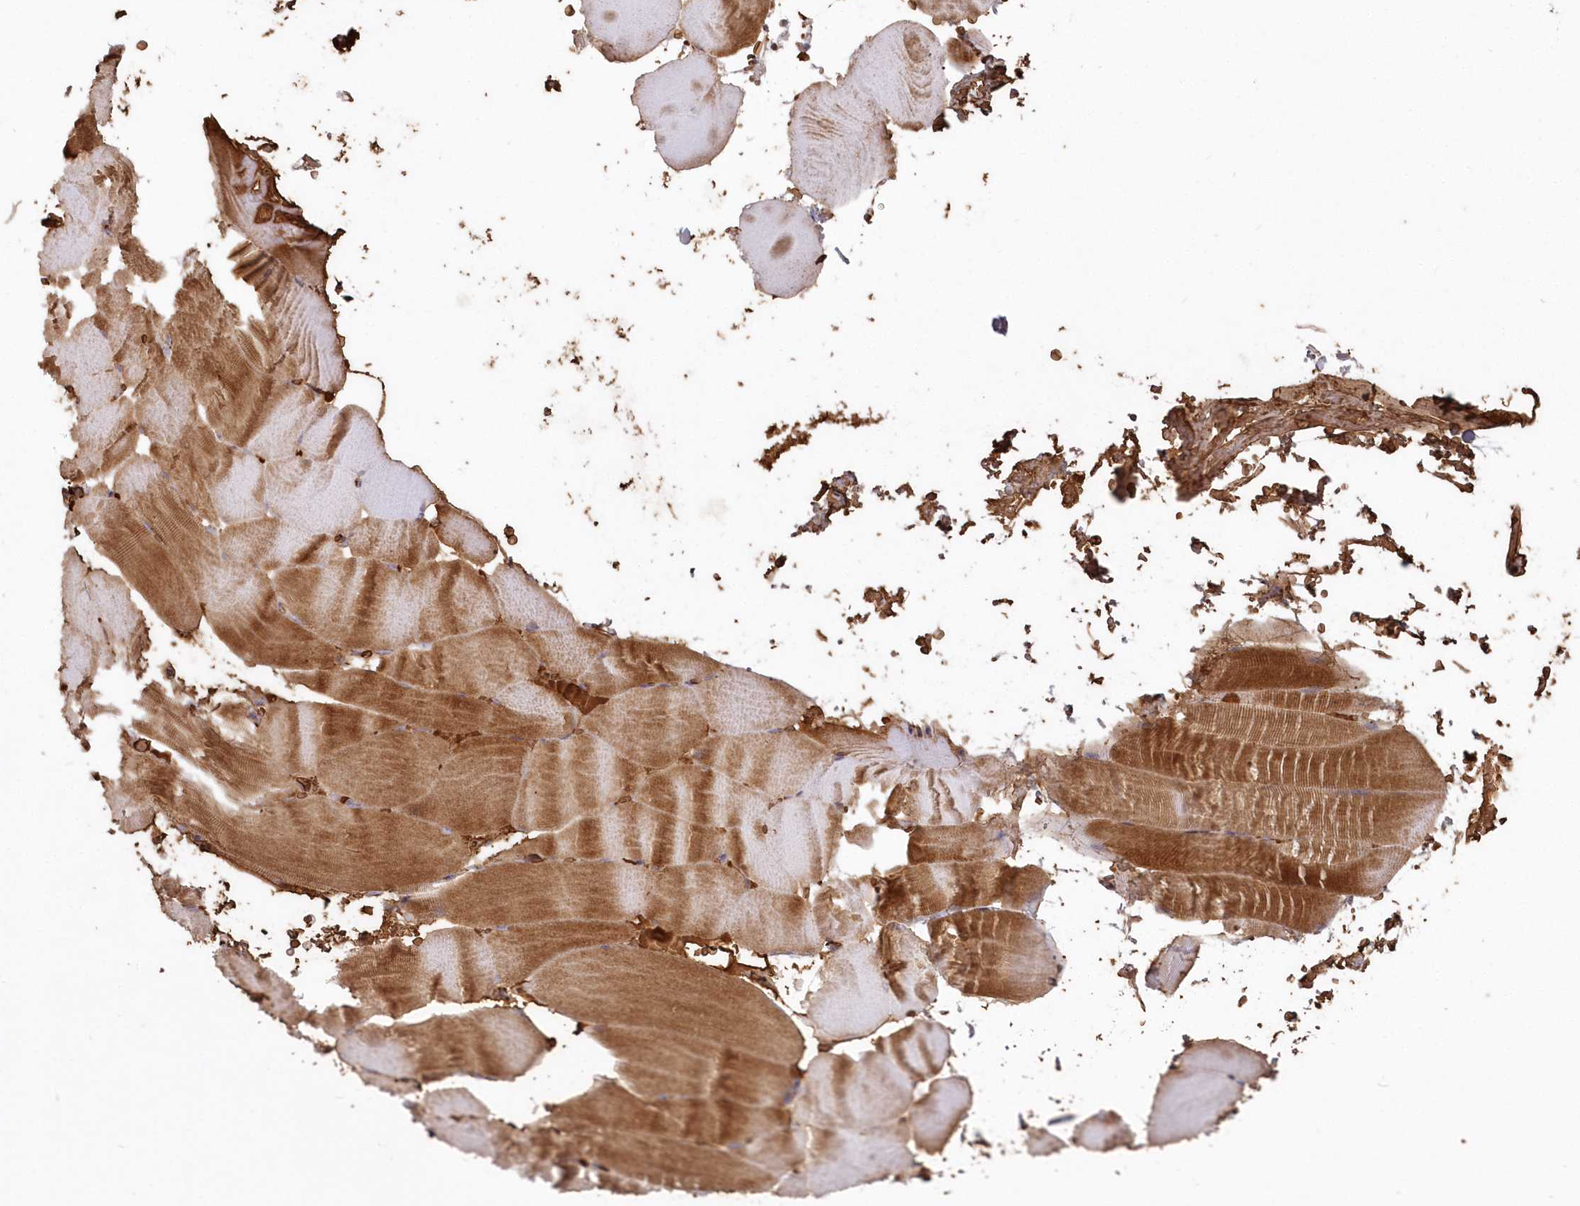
{"staining": {"intensity": "moderate", "quantity": "25%-75%", "location": "cytoplasmic/membranous"}, "tissue": "skeletal muscle", "cell_type": "Myocytes", "image_type": "normal", "snomed": [{"axis": "morphology", "description": "Normal tissue, NOS"}, {"axis": "topography", "description": "Skeletal muscle"}, {"axis": "topography", "description": "Parathyroid gland"}], "caption": "Immunohistochemistry (IHC) image of normal human skeletal muscle stained for a protein (brown), which displays medium levels of moderate cytoplasmic/membranous staining in about 25%-75% of myocytes.", "gene": "SERINC1", "patient": {"sex": "female", "age": 37}}